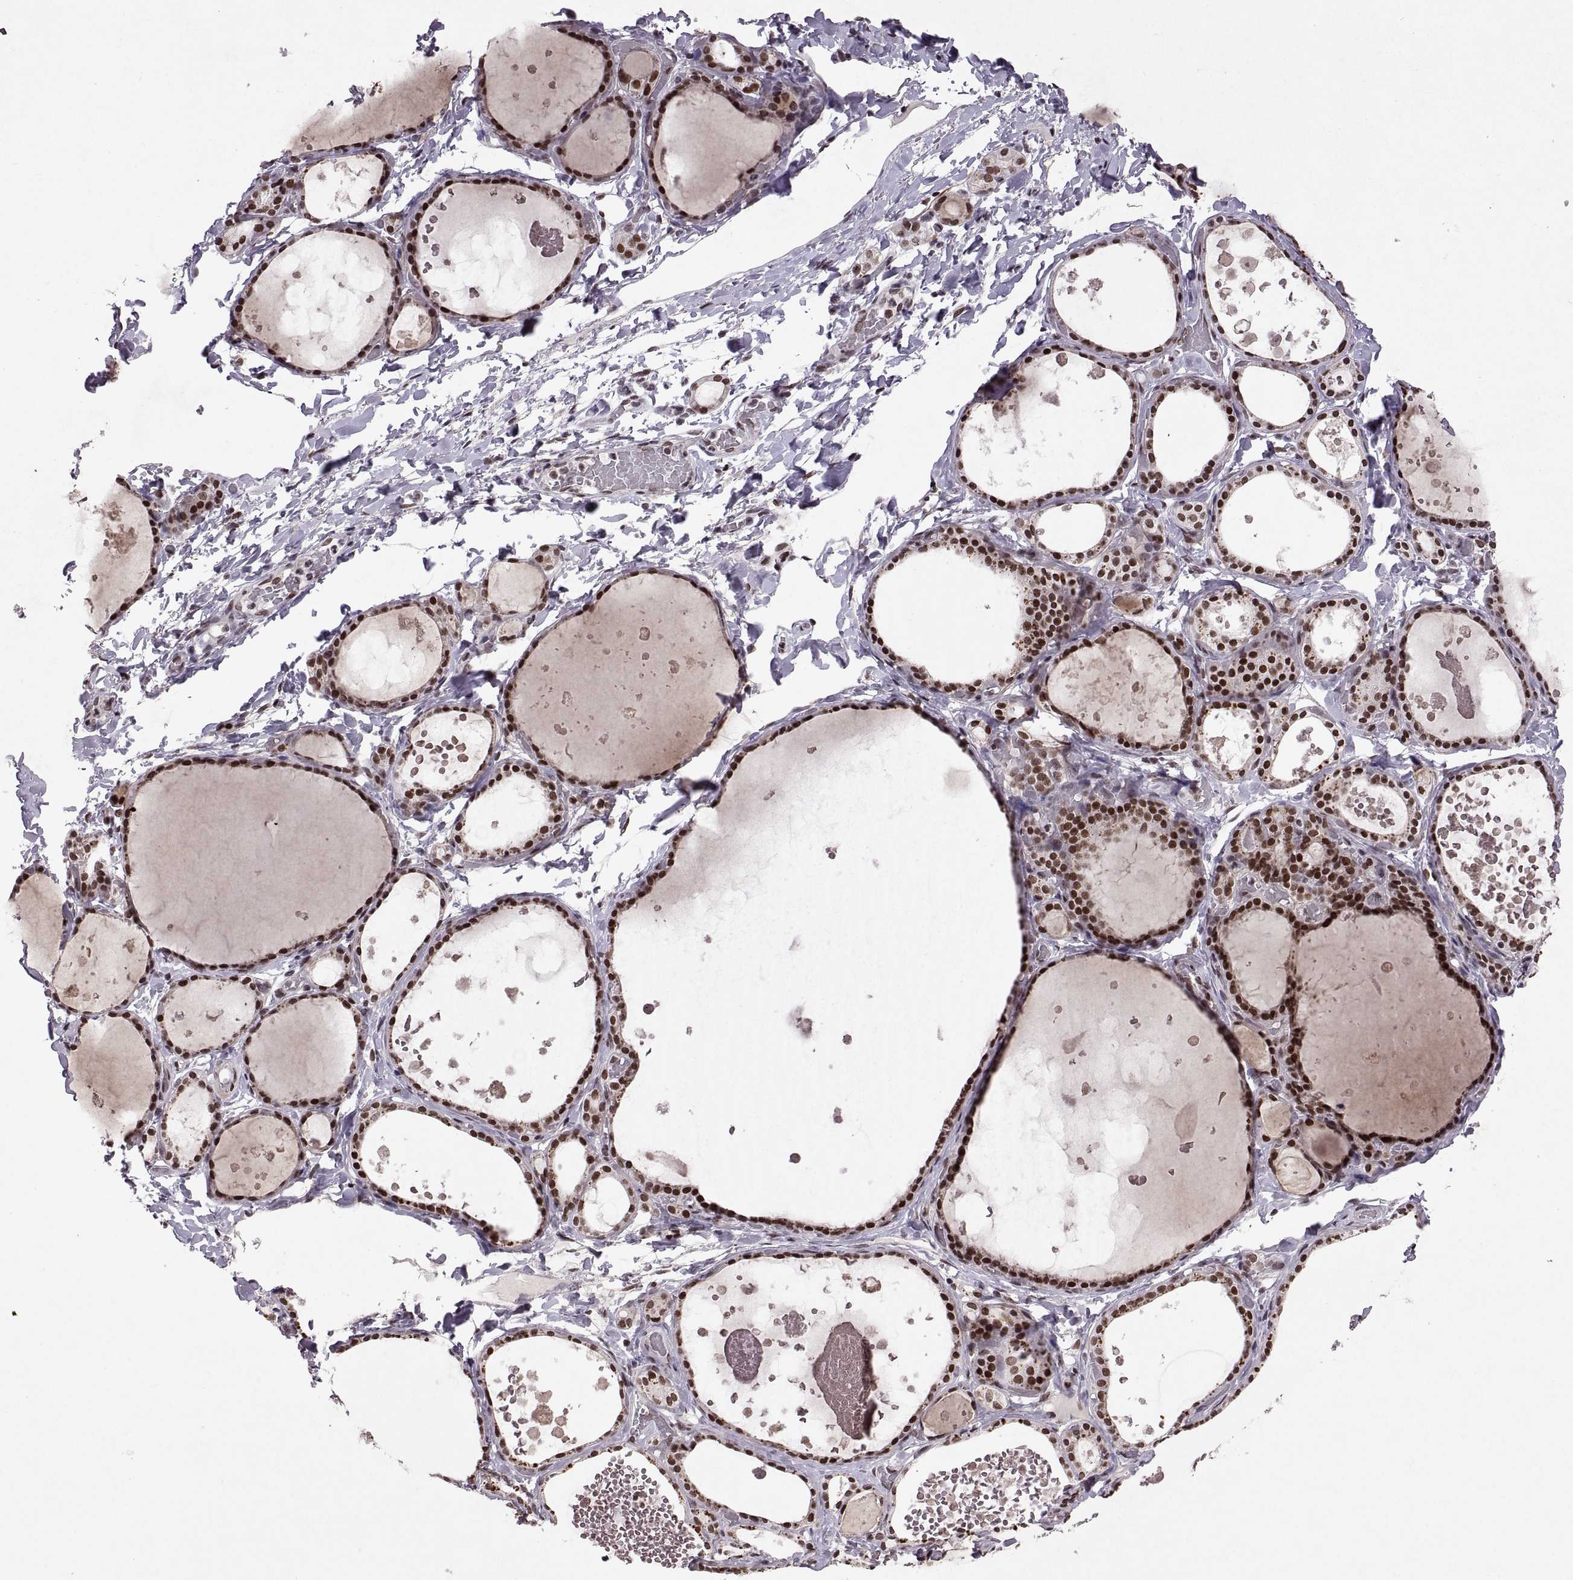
{"staining": {"intensity": "strong", "quantity": ">75%", "location": "nuclear"}, "tissue": "thyroid gland", "cell_type": "Glandular cells", "image_type": "normal", "snomed": [{"axis": "morphology", "description": "Normal tissue, NOS"}, {"axis": "topography", "description": "Thyroid gland"}], "caption": "Thyroid gland stained with a brown dye demonstrates strong nuclear positive expression in about >75% of glandular cells.", "gene": "MT1E", "patient": {"sex": "female", "age": 56}}